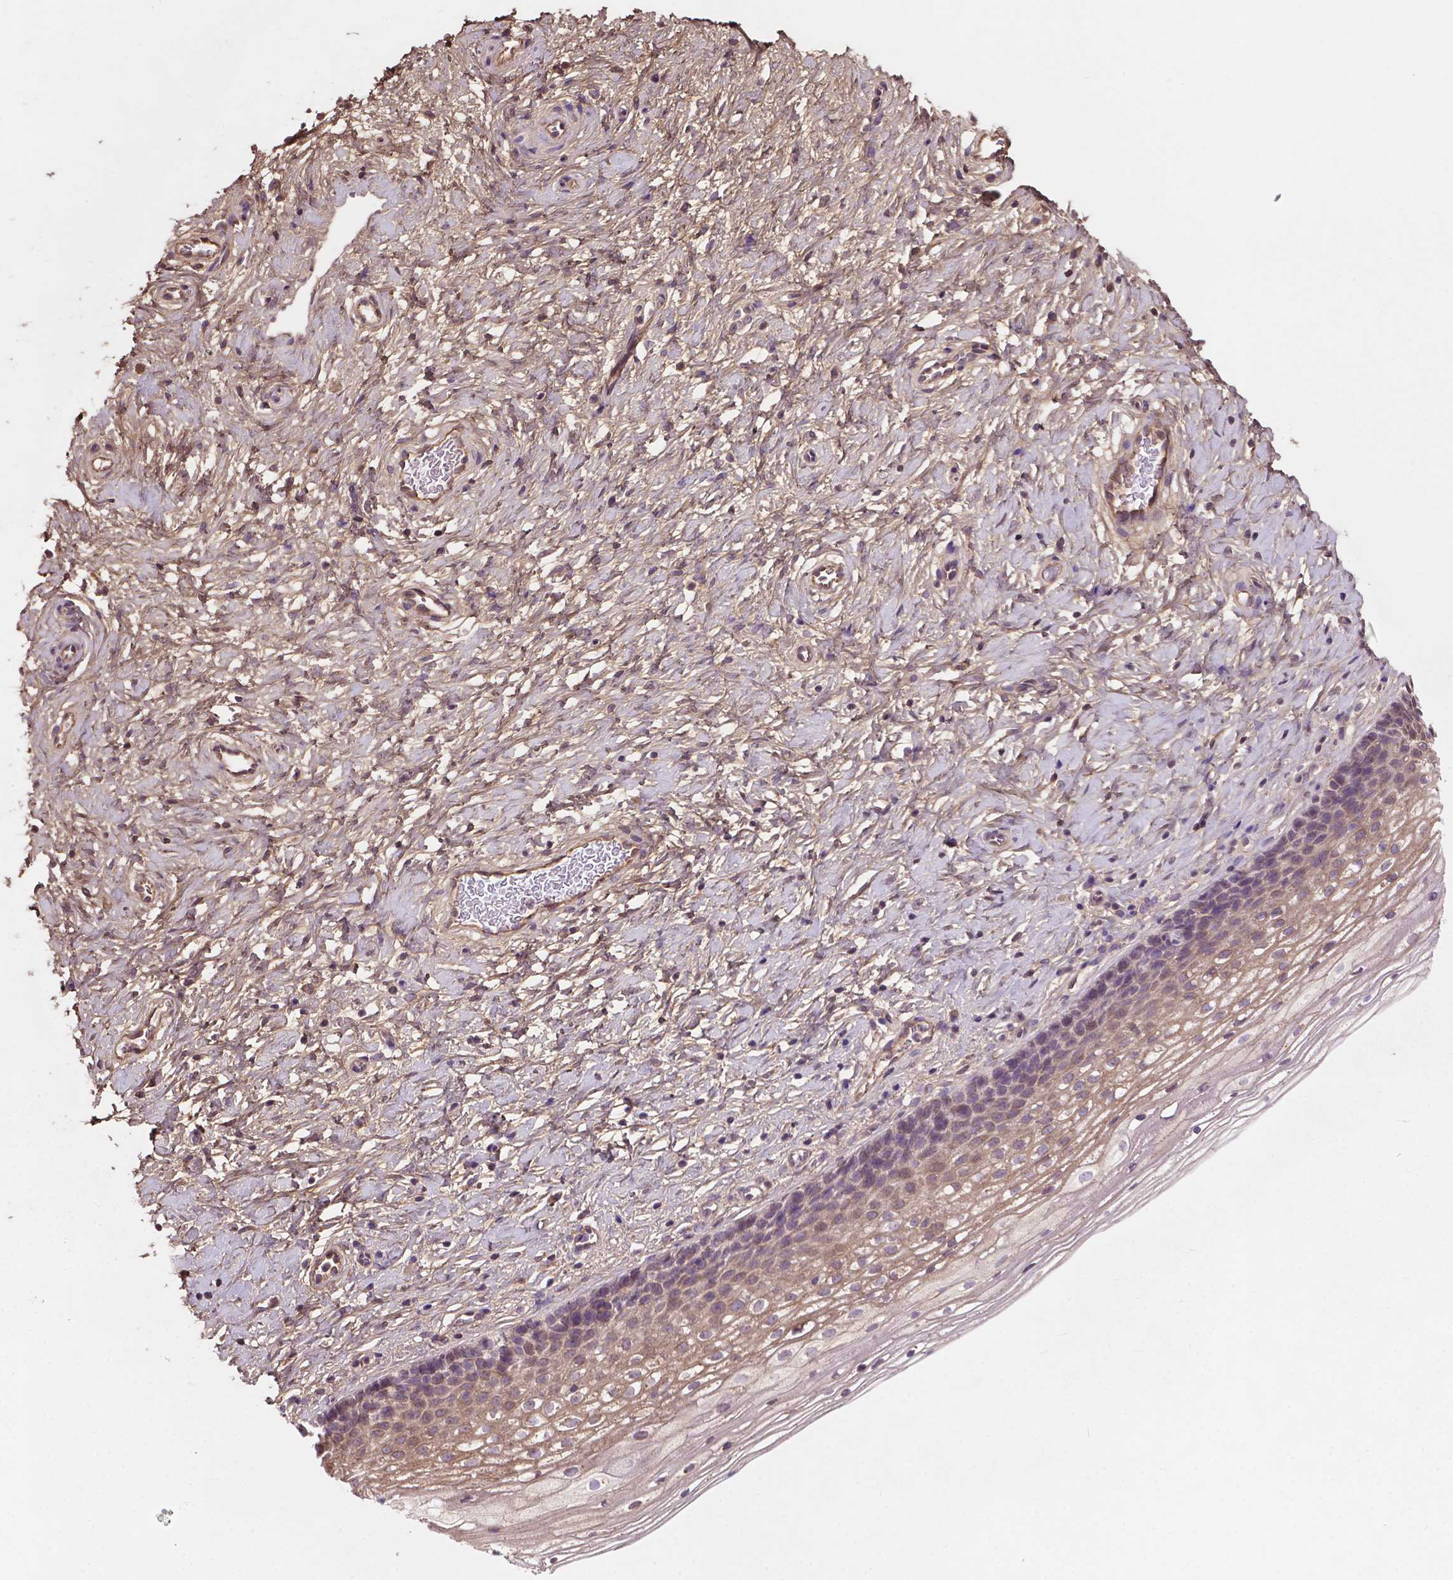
{"staining": {"intensity": "negative", "quantity": "none", "location": "none"}, "tissue": "cervix", "cell_type": "Glandular cells", "image_type": "normal", "snomed": [{"axis": "morphology", "description": "Normal tissue, NOS"}, {"axis": "topography", "description": "Cervix"}], "caption": "This is an immunohistochemistry micrograph of unremarkable human cervix. There is no expression in glandular cells.", "gene": "GJA9", "patient": {"sex": "female", "age": 34}}